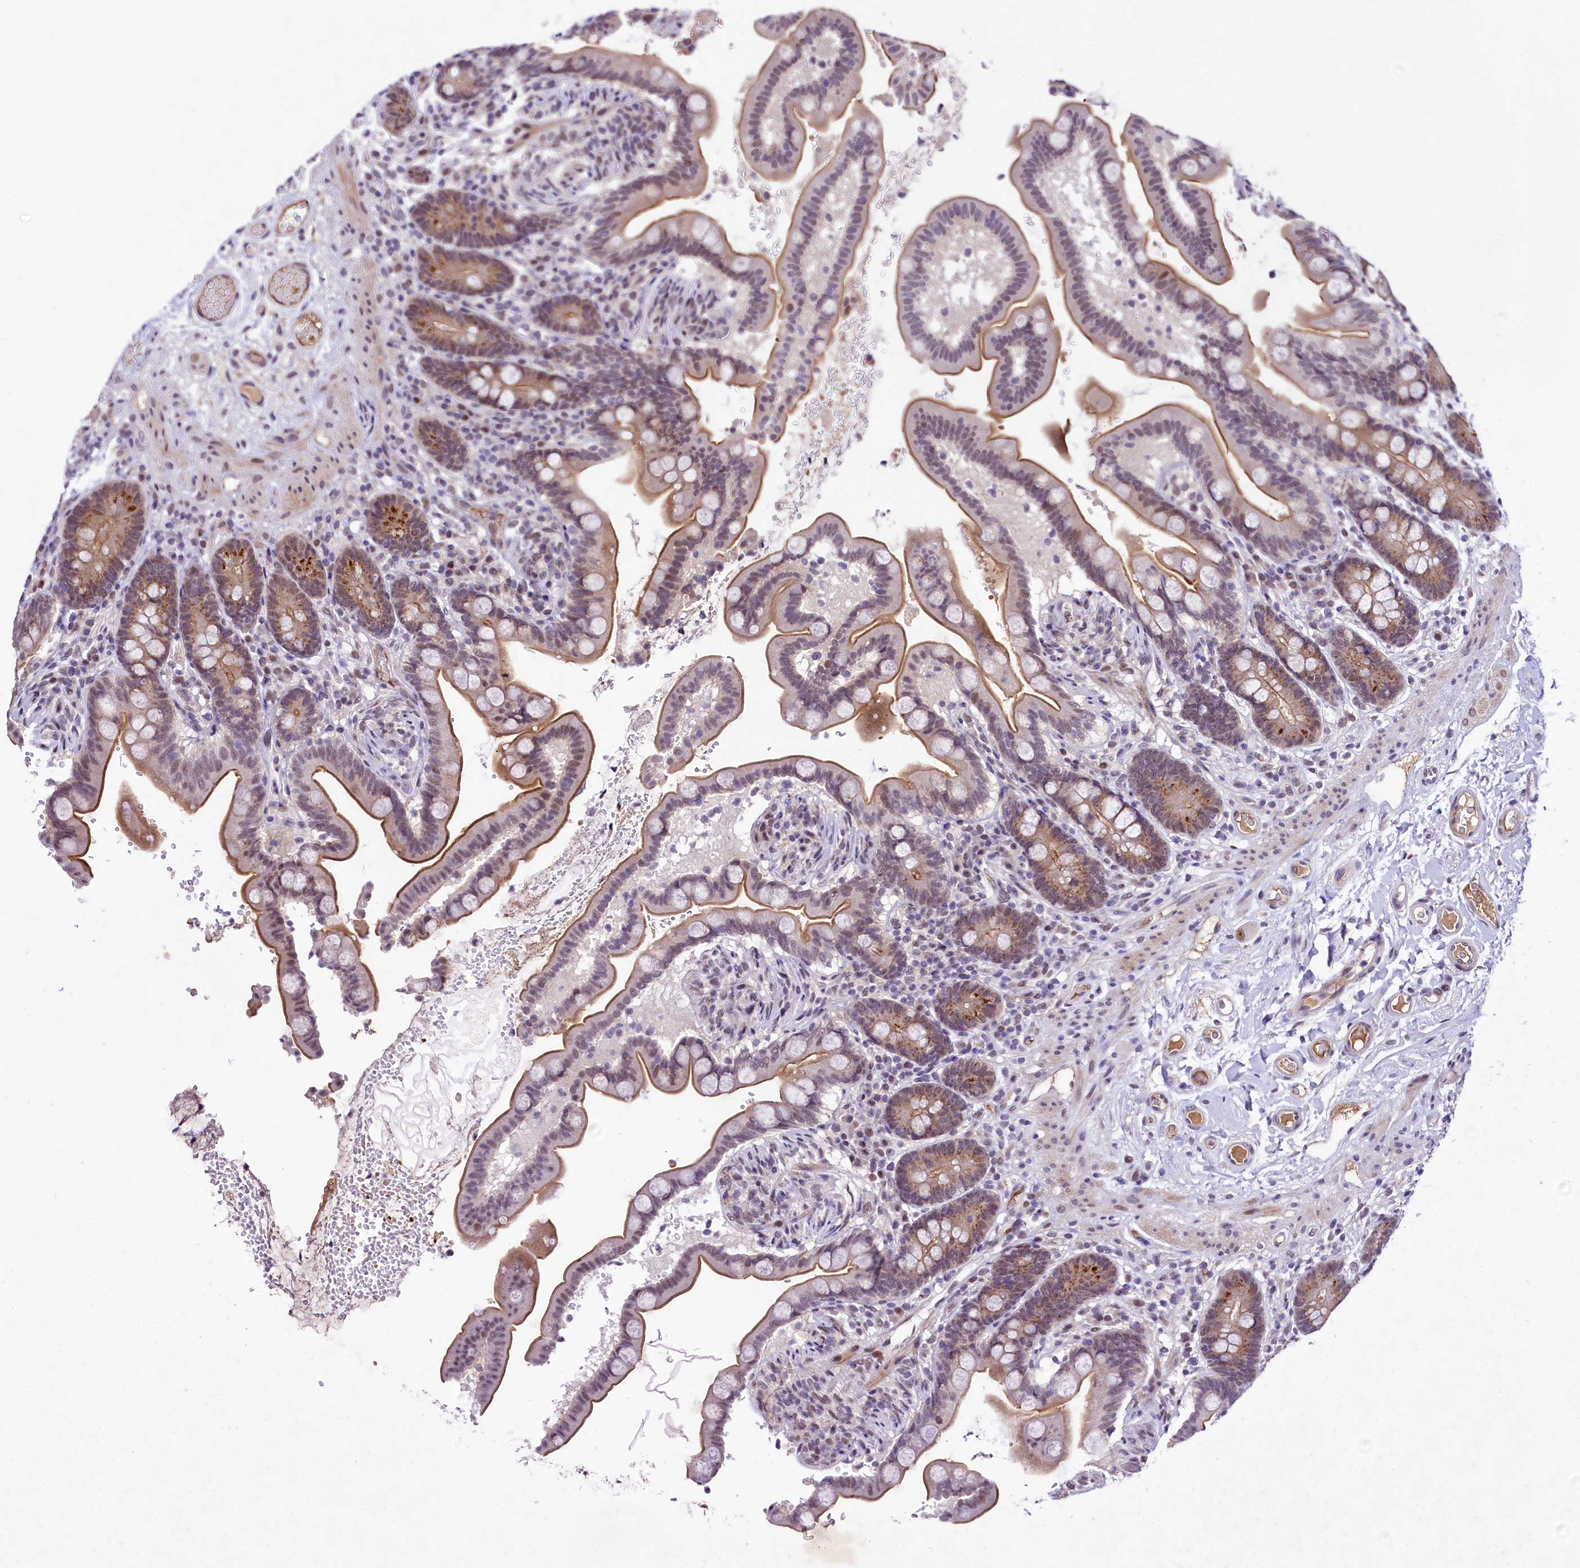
{"staining": {"intensity": "weak", "quantity": "25%-75%", "location": "cytoplasmic/membranous"}, "tissue": "colon", "cell_type": "Endothelial cells", "image_type": "normal", "snomed": [{"axis": "morphology", "description": "Normal tissue, NOS"}, {"axis": "topography", "description": "Smooth muscle"}, {"axis": "topography", "description": "Colon"}], "caption": "Endothelial cells exhibit low levels of weak cytoplasmic/membranous staining in about 25%-75% of cells in benign human colon. The protein of interest is stained brown, and the nuclei are stained in blue (DAB IHC with brightfield microscopy, high magnification).", "gene": "LEUTX", "patient": {"sex": "male", "age": 73}}